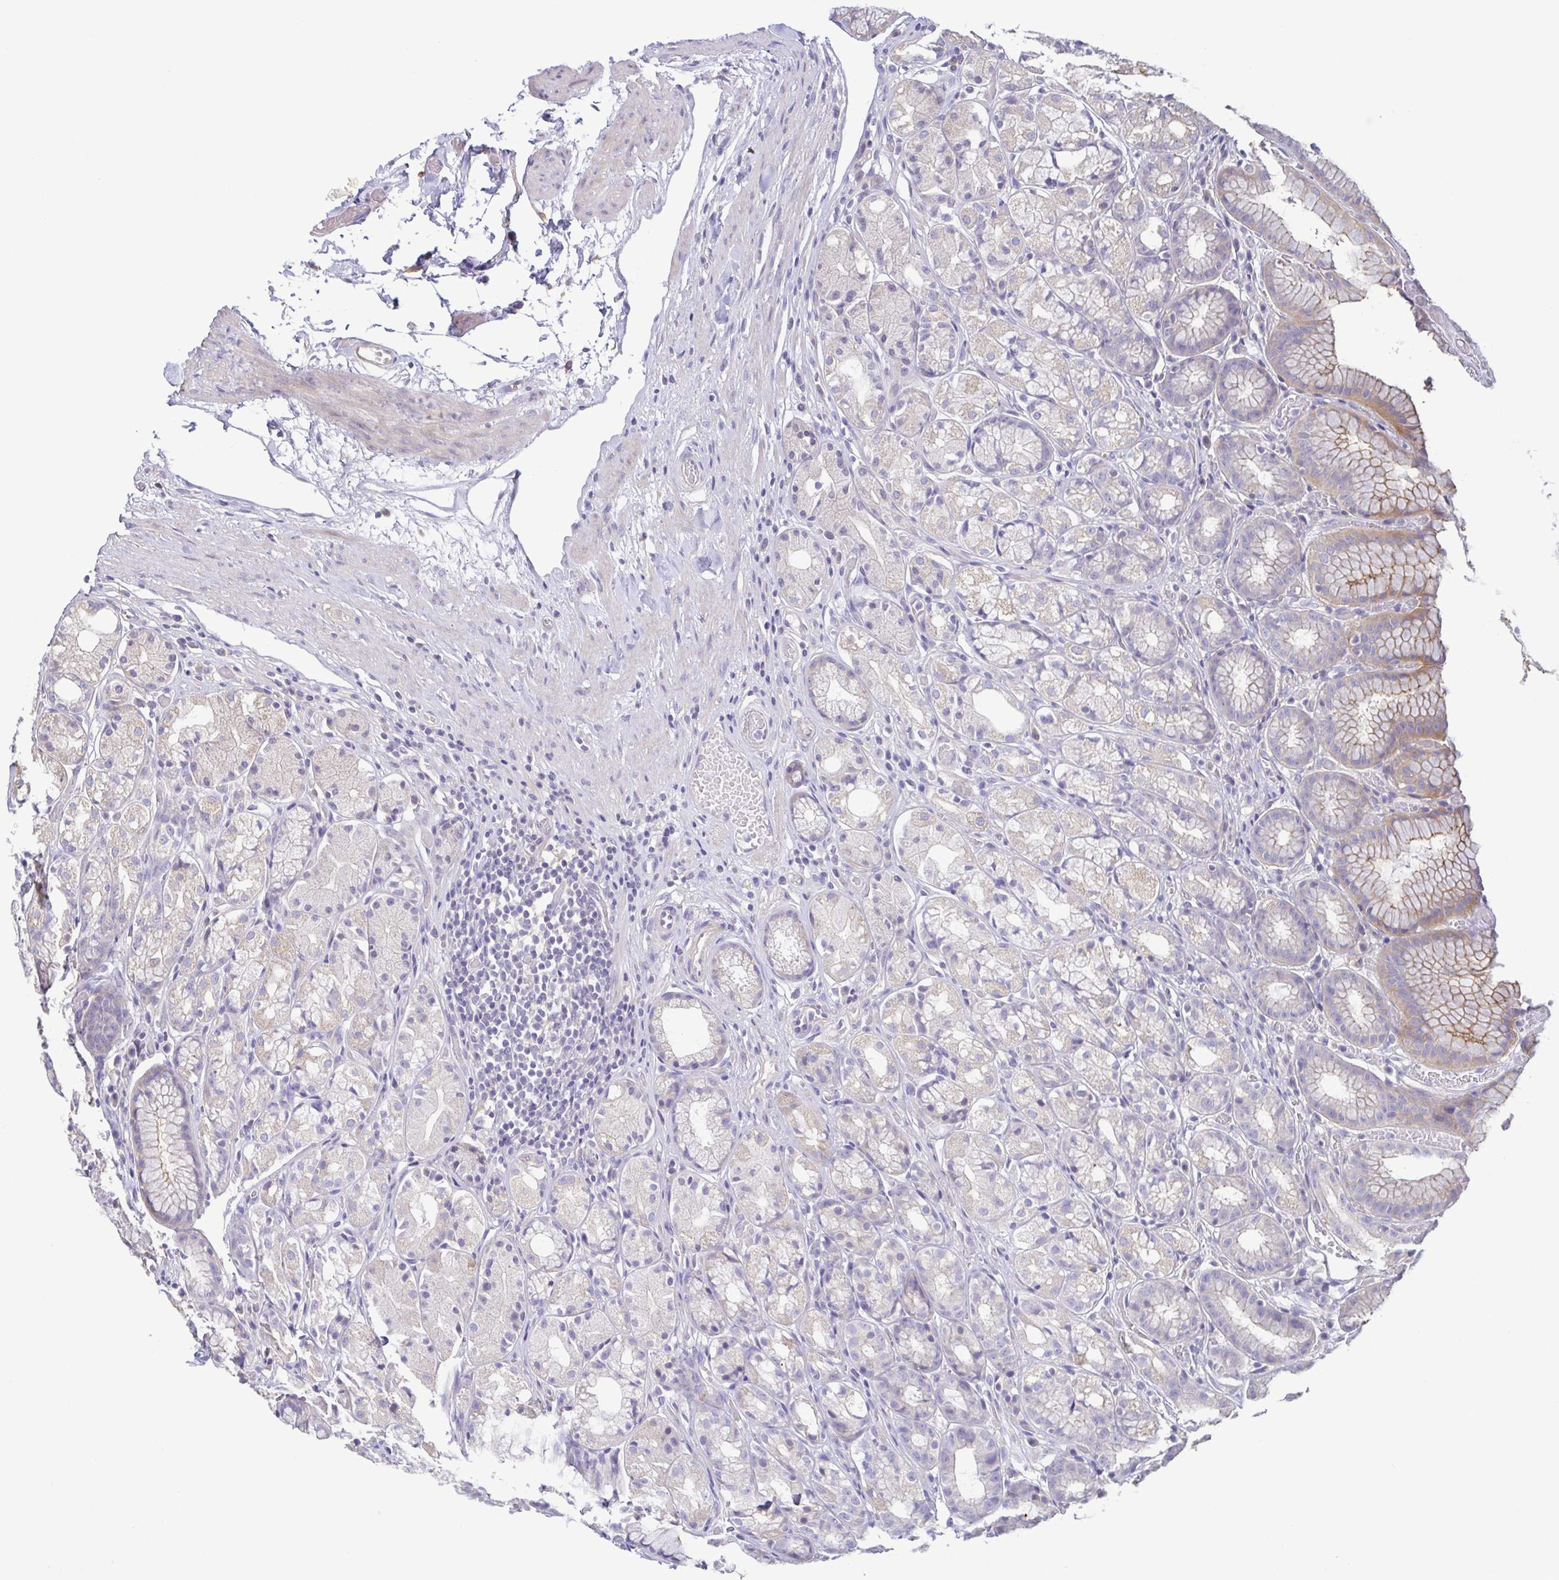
{"staining": {"intensity": "weak", "quantity": "<25%", "location": "cytoplasmic/membranous"}, "tissue": "stomach", "cell_type": "Glandular cells", "image_type": "normal", "snomed": [{"axis": "morphology", "description": "Normal tissue, NOS"}, {"axis": "topography", "description": "Stomach"}], "caption": "Image shows no protein staining in glandular cells of unremarkable stomach.", "gene": "LMF2", "patient": {"sex": "male", "age": 70}}